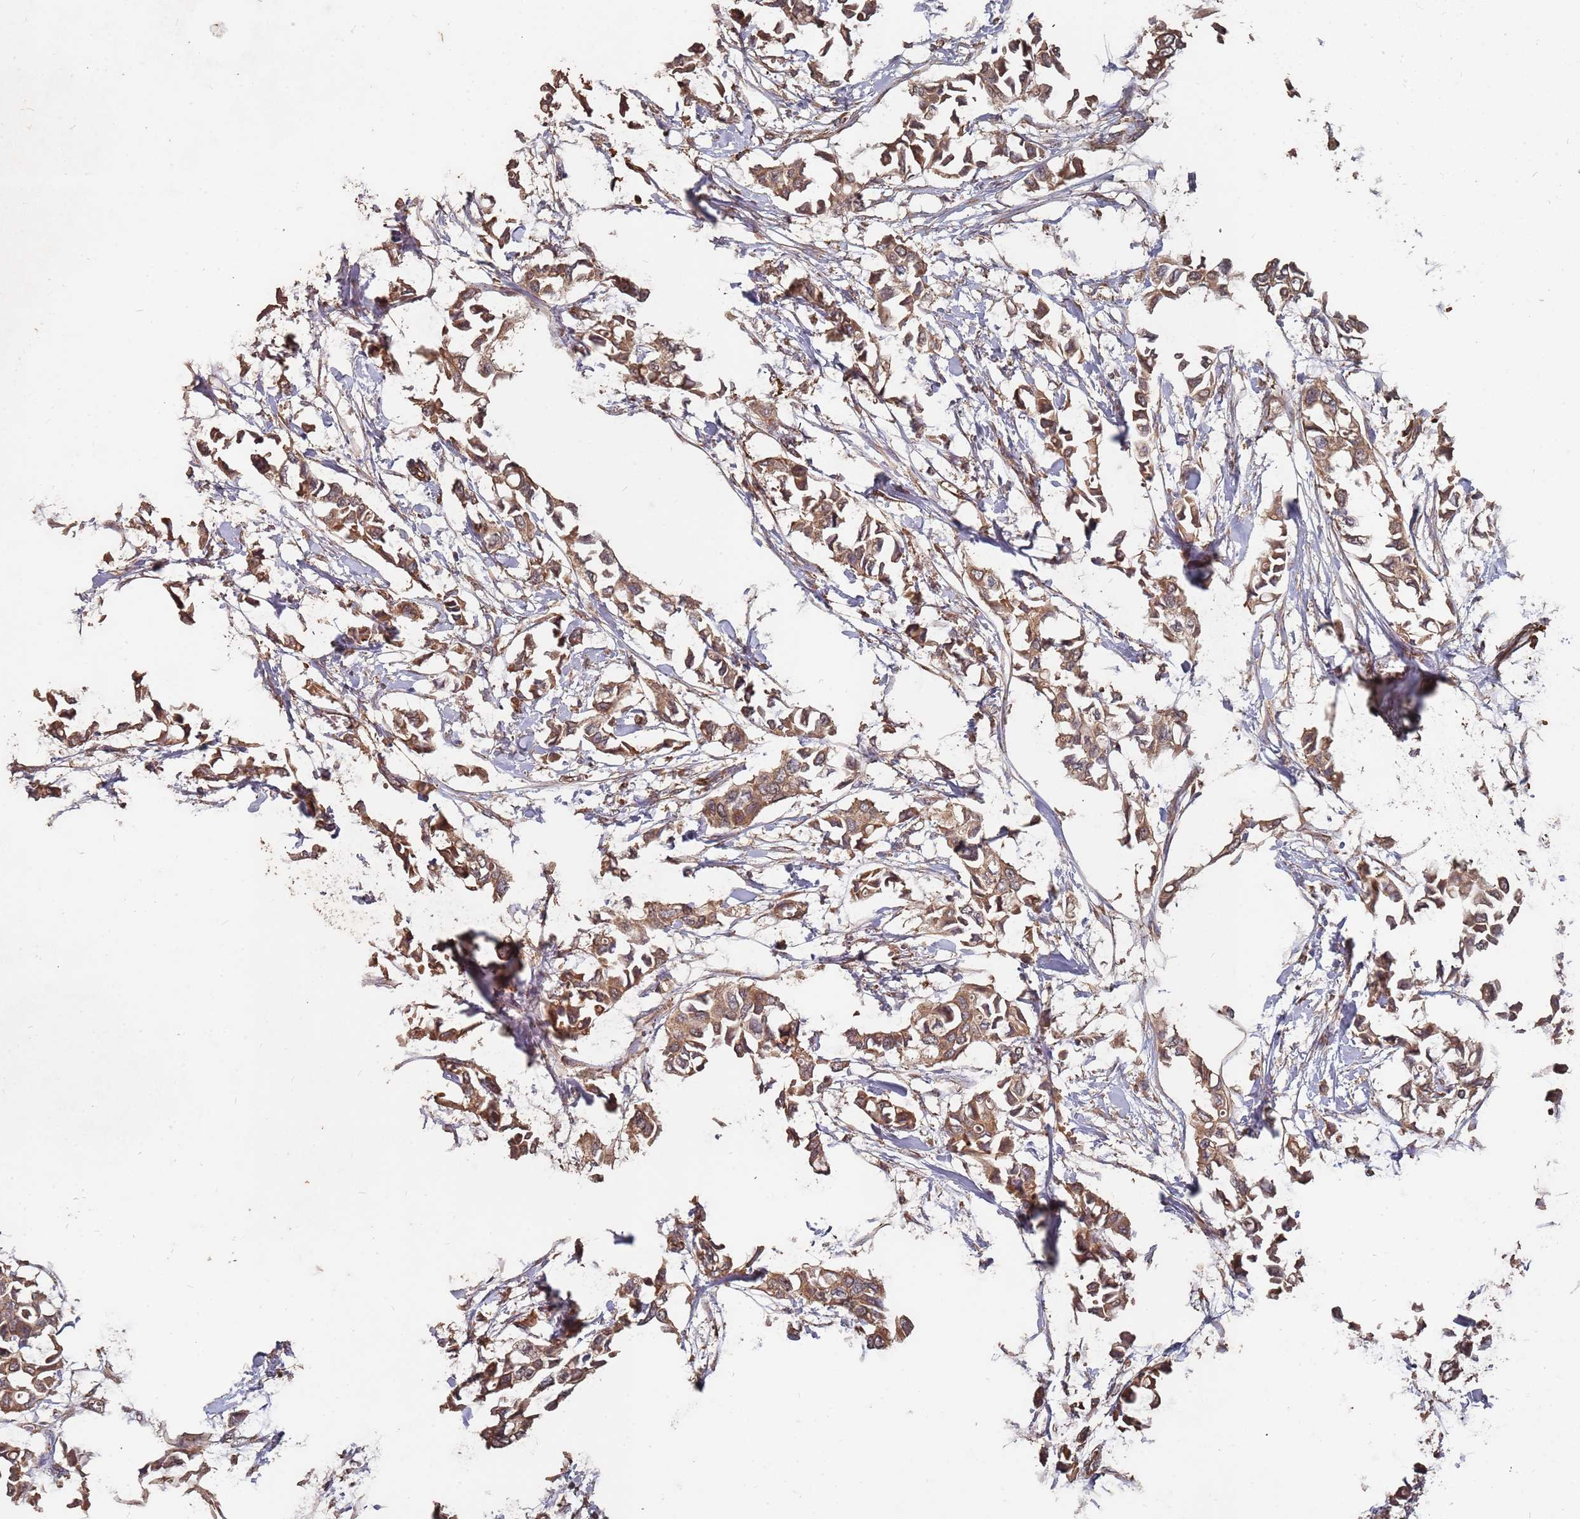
{"staining": {"intensity": "moderate", "quantity": ">75%", "location": "cytoplasmic/membranous"}, "tissue": "breast cancer", "cell_type": "Tumor cells", "image_type": "cancer", "snomed": [{"axis": "morphology", "description": "Duct carcinoma"}, {"axis": "topography", "description": "Breast"}], "caption": "Tumor cells show moderate cytoplasmic/membranous expression in about >75% of cells in intraductal carcinoma (breast).", "gene": "ATG5", "patient": {"sex": "female", "age": 41}}